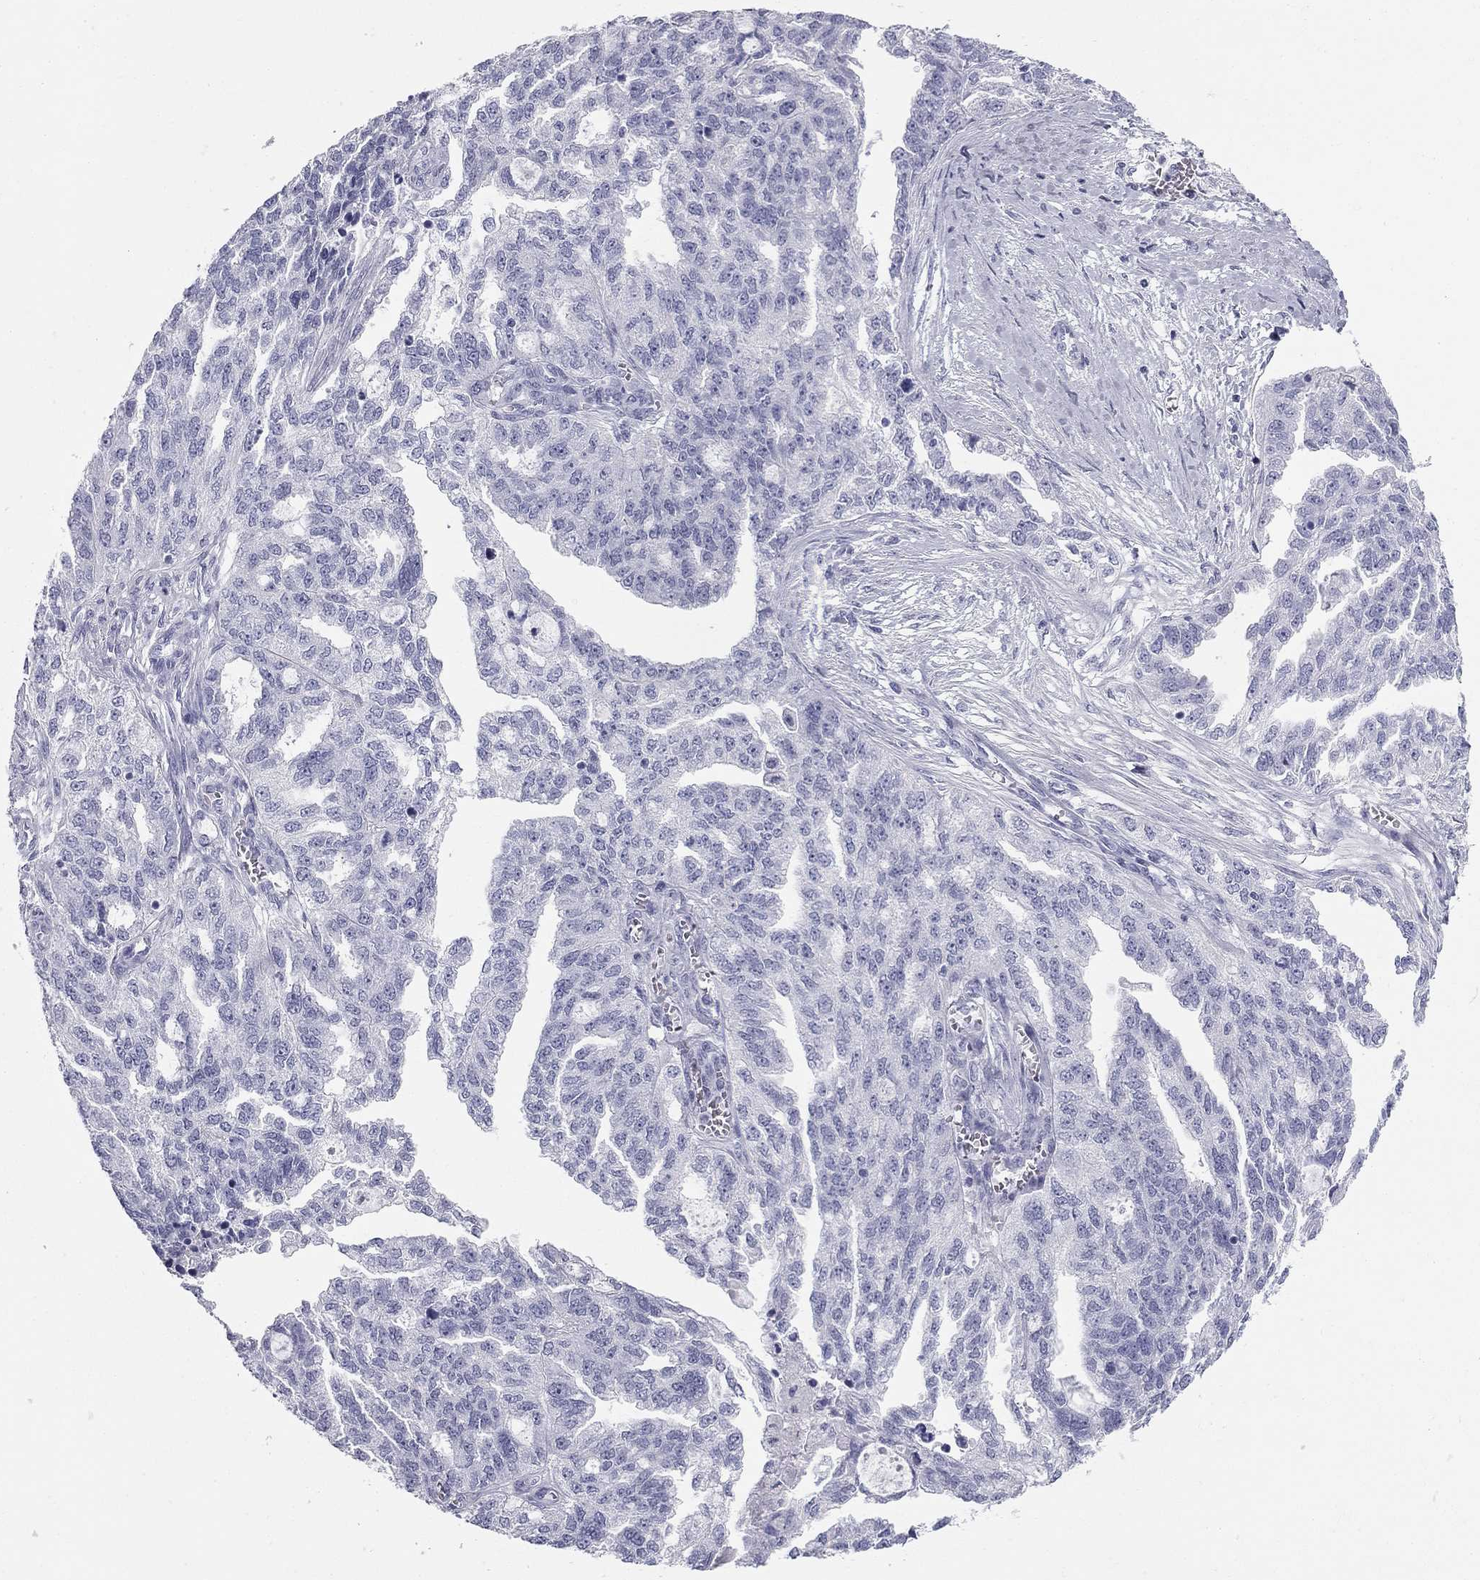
{"staining": {"intensity": "negative", "quantity": "none", "location": "none"}, "tissue": "ovarian cancer", "cell_type": "Tumor cells", "image_type": "cancer", "snomed": [{"axis": "morphology", "description": "Cystadenocarcinoma, serous, NOS"}, {"axis": "topography", "description": "Ovary"}], "caption": "Human ovarian serous cystadenocarcinoma stained for a protein using immunohistochemistry reveals no positivity in tumor cells.", "gene": "SULT2B1", "patient": {"sex": "female", "age": 51}}